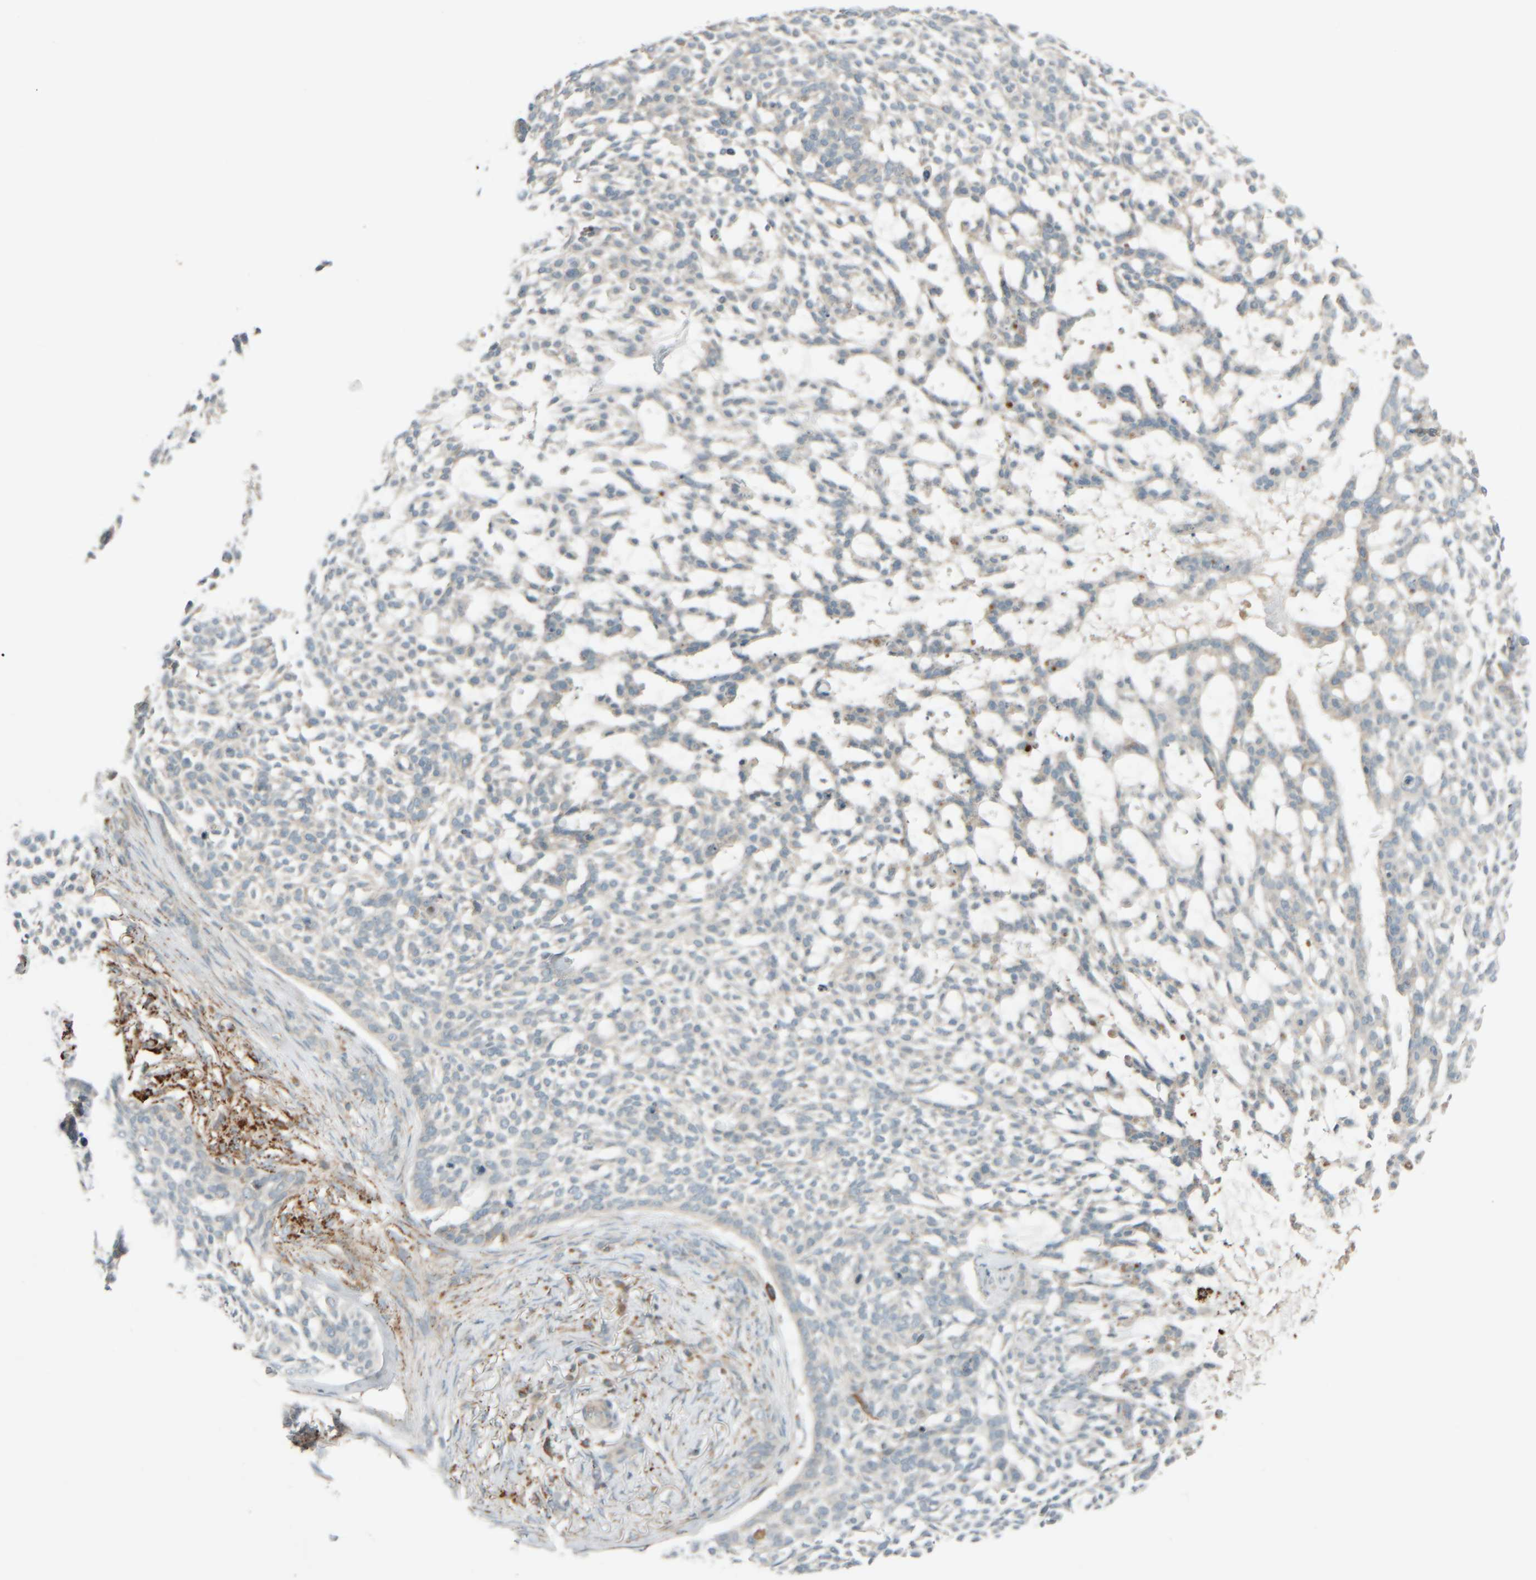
{"staining": {"intensity": "negative", "quantity": "none", "location": "none"}, "tissue": "skin cancer", "cell_type": "Tumor cells", "image_type": "cancer", "snomed": [{"axis": "morphology", "description": "Basal cell carcinoma"}, {"axis": "topography", "description": "Skin"}], "caption": "Skin basal cell carcinoma stained for a protein using immunohistochemistry (IHC) exhibits no staining tumor cells.", "gene": "SPAG5", "patient": {"sex": "female", "age": 64}}